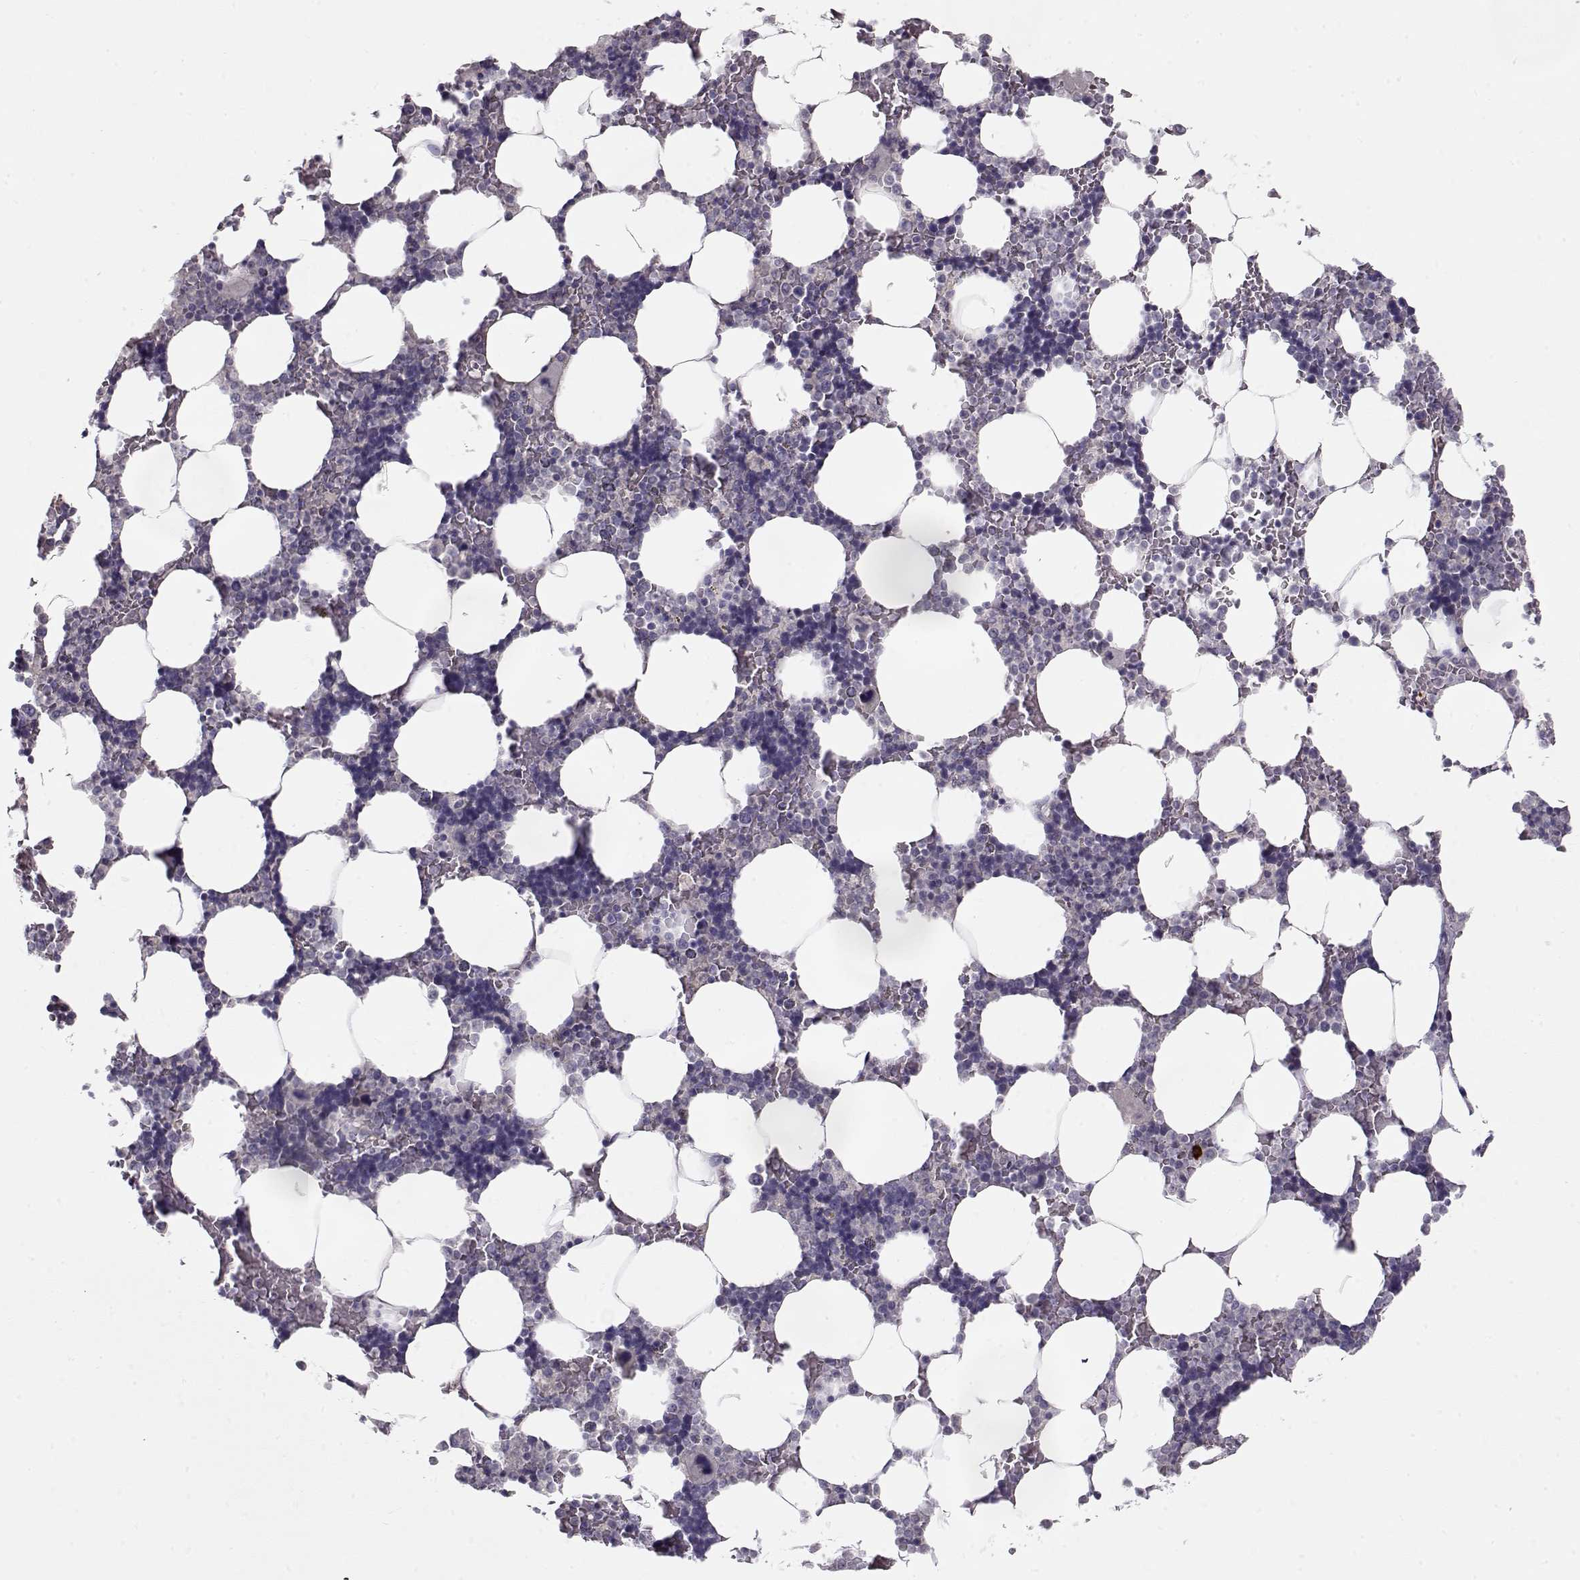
{"staining": {"intensity": "negative", "quantity": "none", "location": "none"}, "tissue": "bone marrow", "cell_type": "Hematopoietic cells", "image_type": "normal", "snomed": [{"axis": "morphology", "description": "Normal tissue, NOS"}, {"axis": "topography", "description": "Bone marrow"}], "caption": "Image shows no protein staining in hematopoietic cells of benign bone marrow.", "gene": "GRK1", "patient": {"sex": "male", "age": 51}}